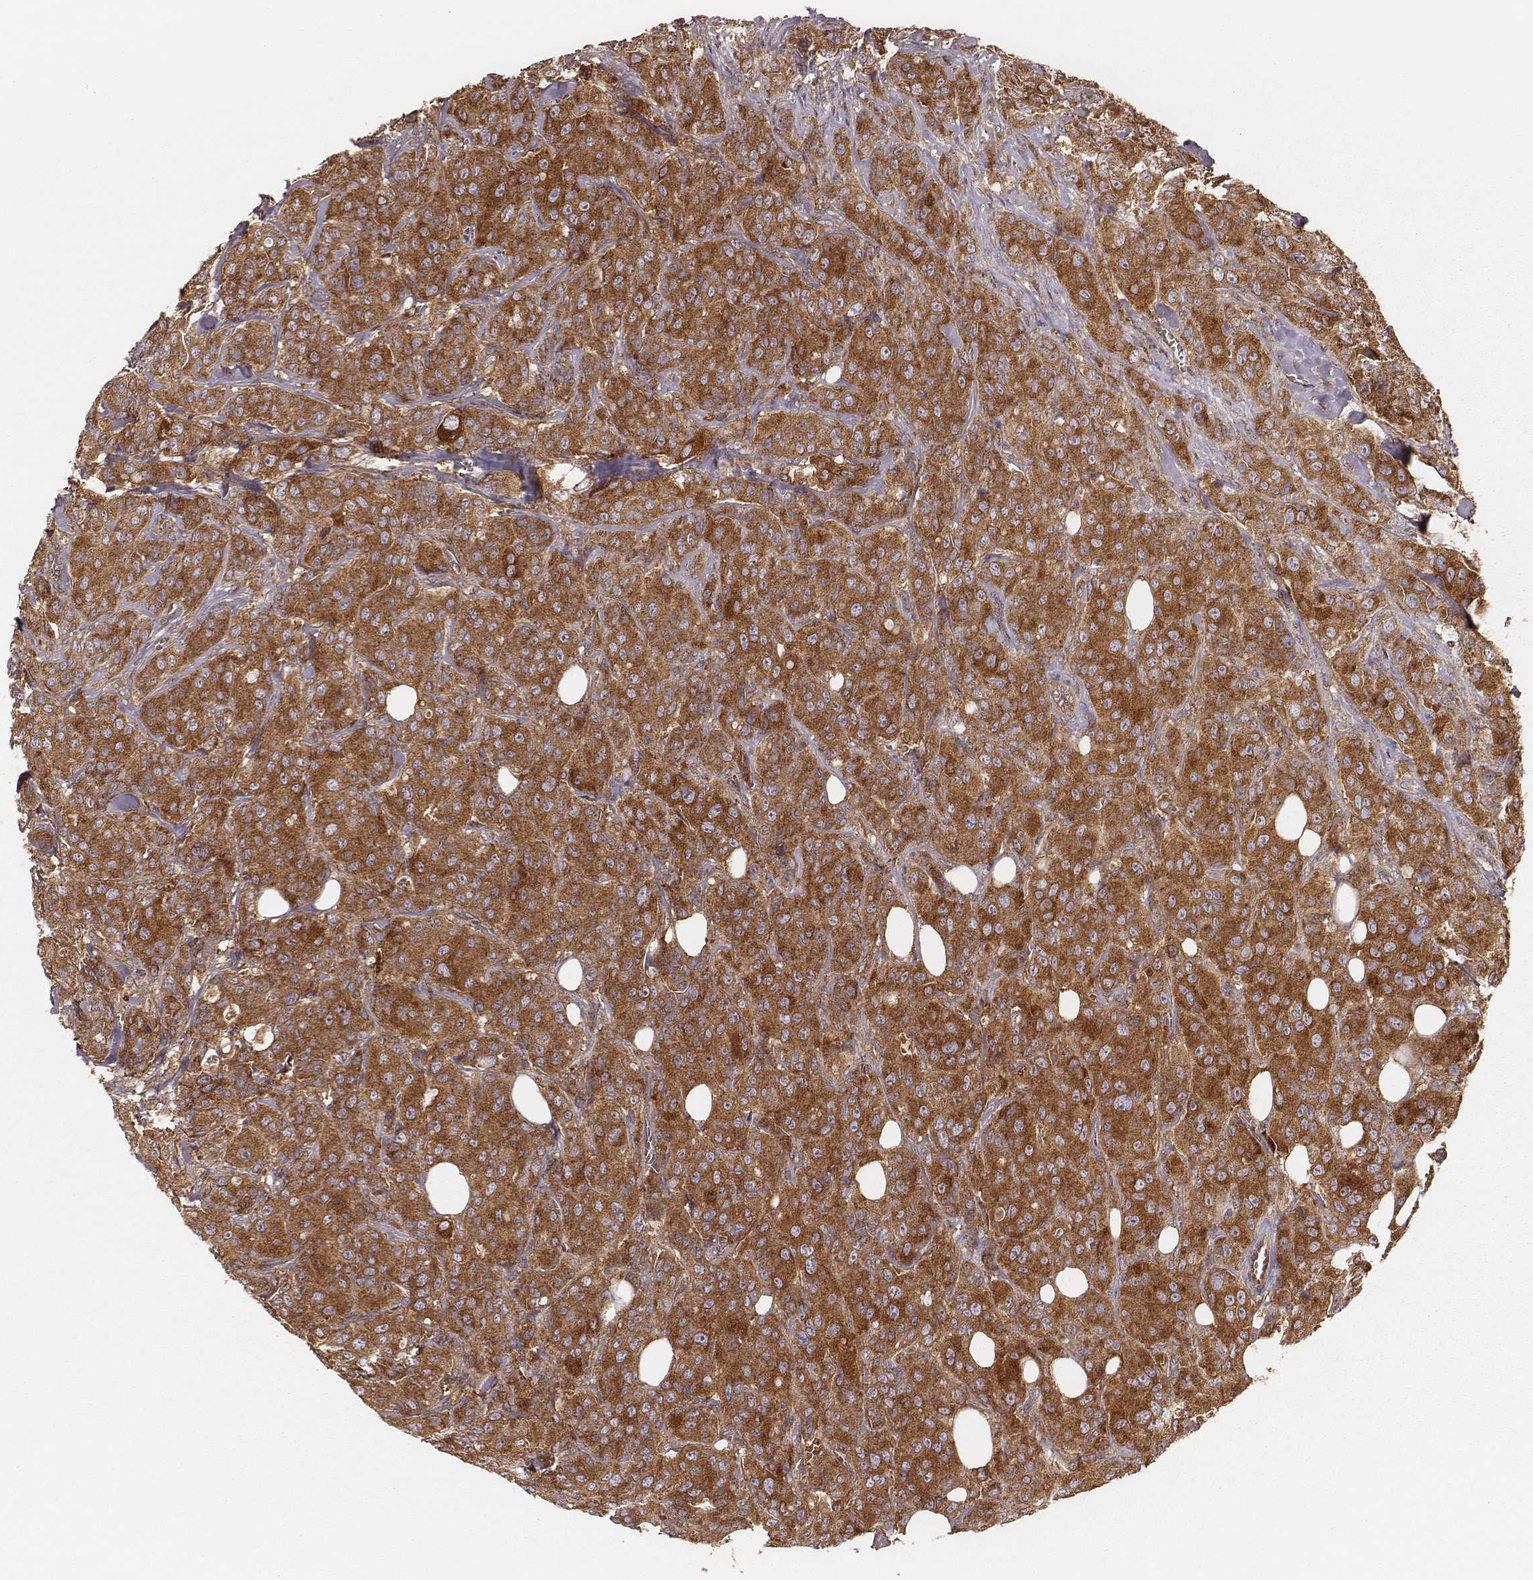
{"staining": {"intensity": "moderate", "quantity": ">75%", "location": "cytoplasmic/membranous"}, "tissue": "breast cancer", "cell_type": "Tumor cells", "image_type": "cancer", "snomed": [{"axis": "morphology", "description": "Duct carcinoma"}, {"axis": "topography", "description": "Breast"}], "caption": "Protein expression analysis of human breast cancer reveals moderate cytoplasmic/membranous positivity in about >75% of tumor cells.", "gene": "CARS1", "patient": {"sex": "female", "age": 43}}